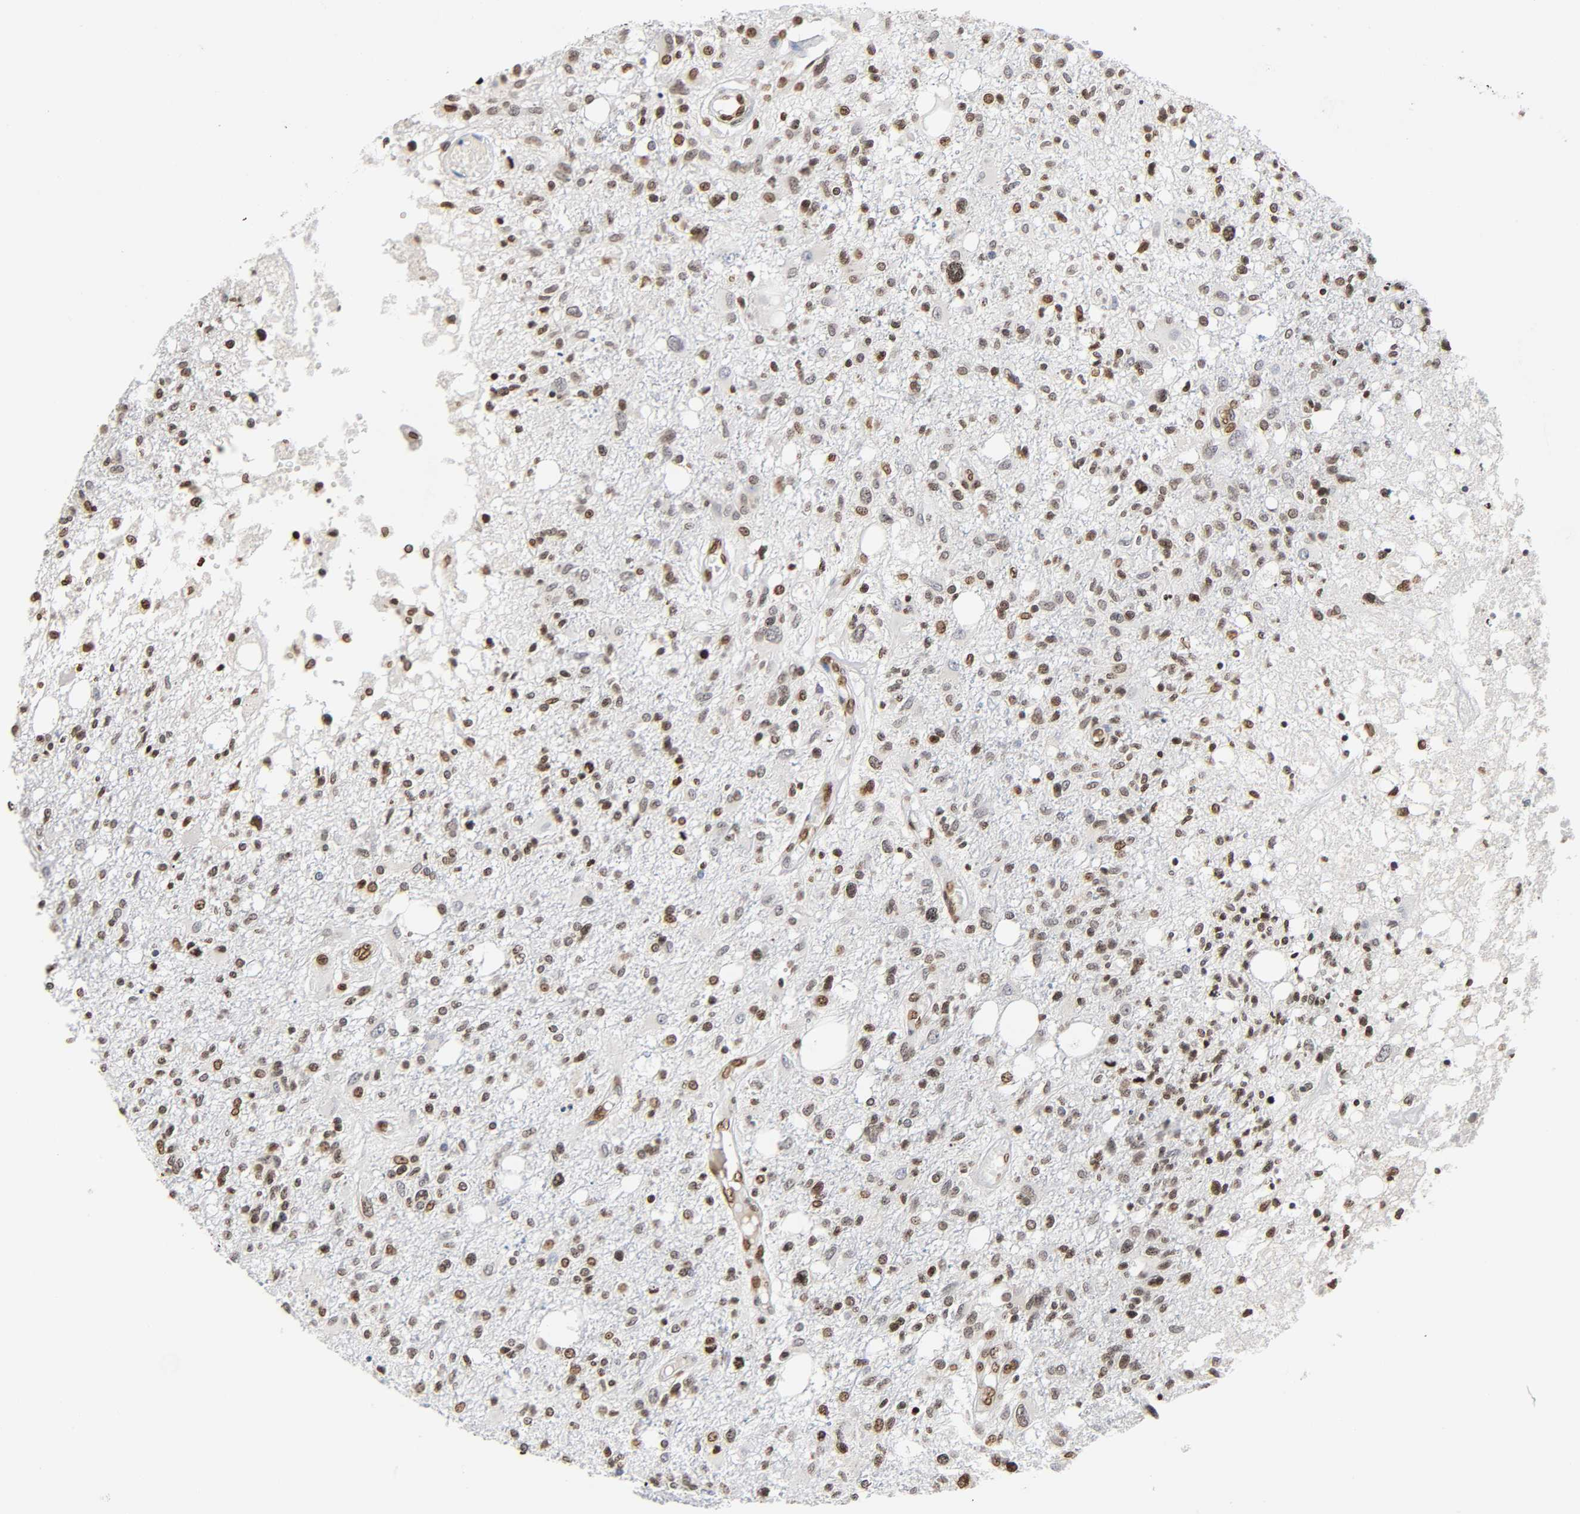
{"staining": {"intensity": "moderate", "quantity": ">75%", "location": "nuclear"}, "tissue": "glioma", "cell_type": "Tumor cells", "image_type": "cancer", "snomed": [{"axis": "morphology", "description": "Glioma, malignant, High grade"}, {"axis": "topography", "description": "Cerebral cortex"}], "caption": "This histopathology image exhibits immunohistochemistry staining of human glioma, with medium moderate nuclear staining in about >75% of tumor cells.", "gene": "HOXA6", "patient": {"sex": "male", "age": 76}}